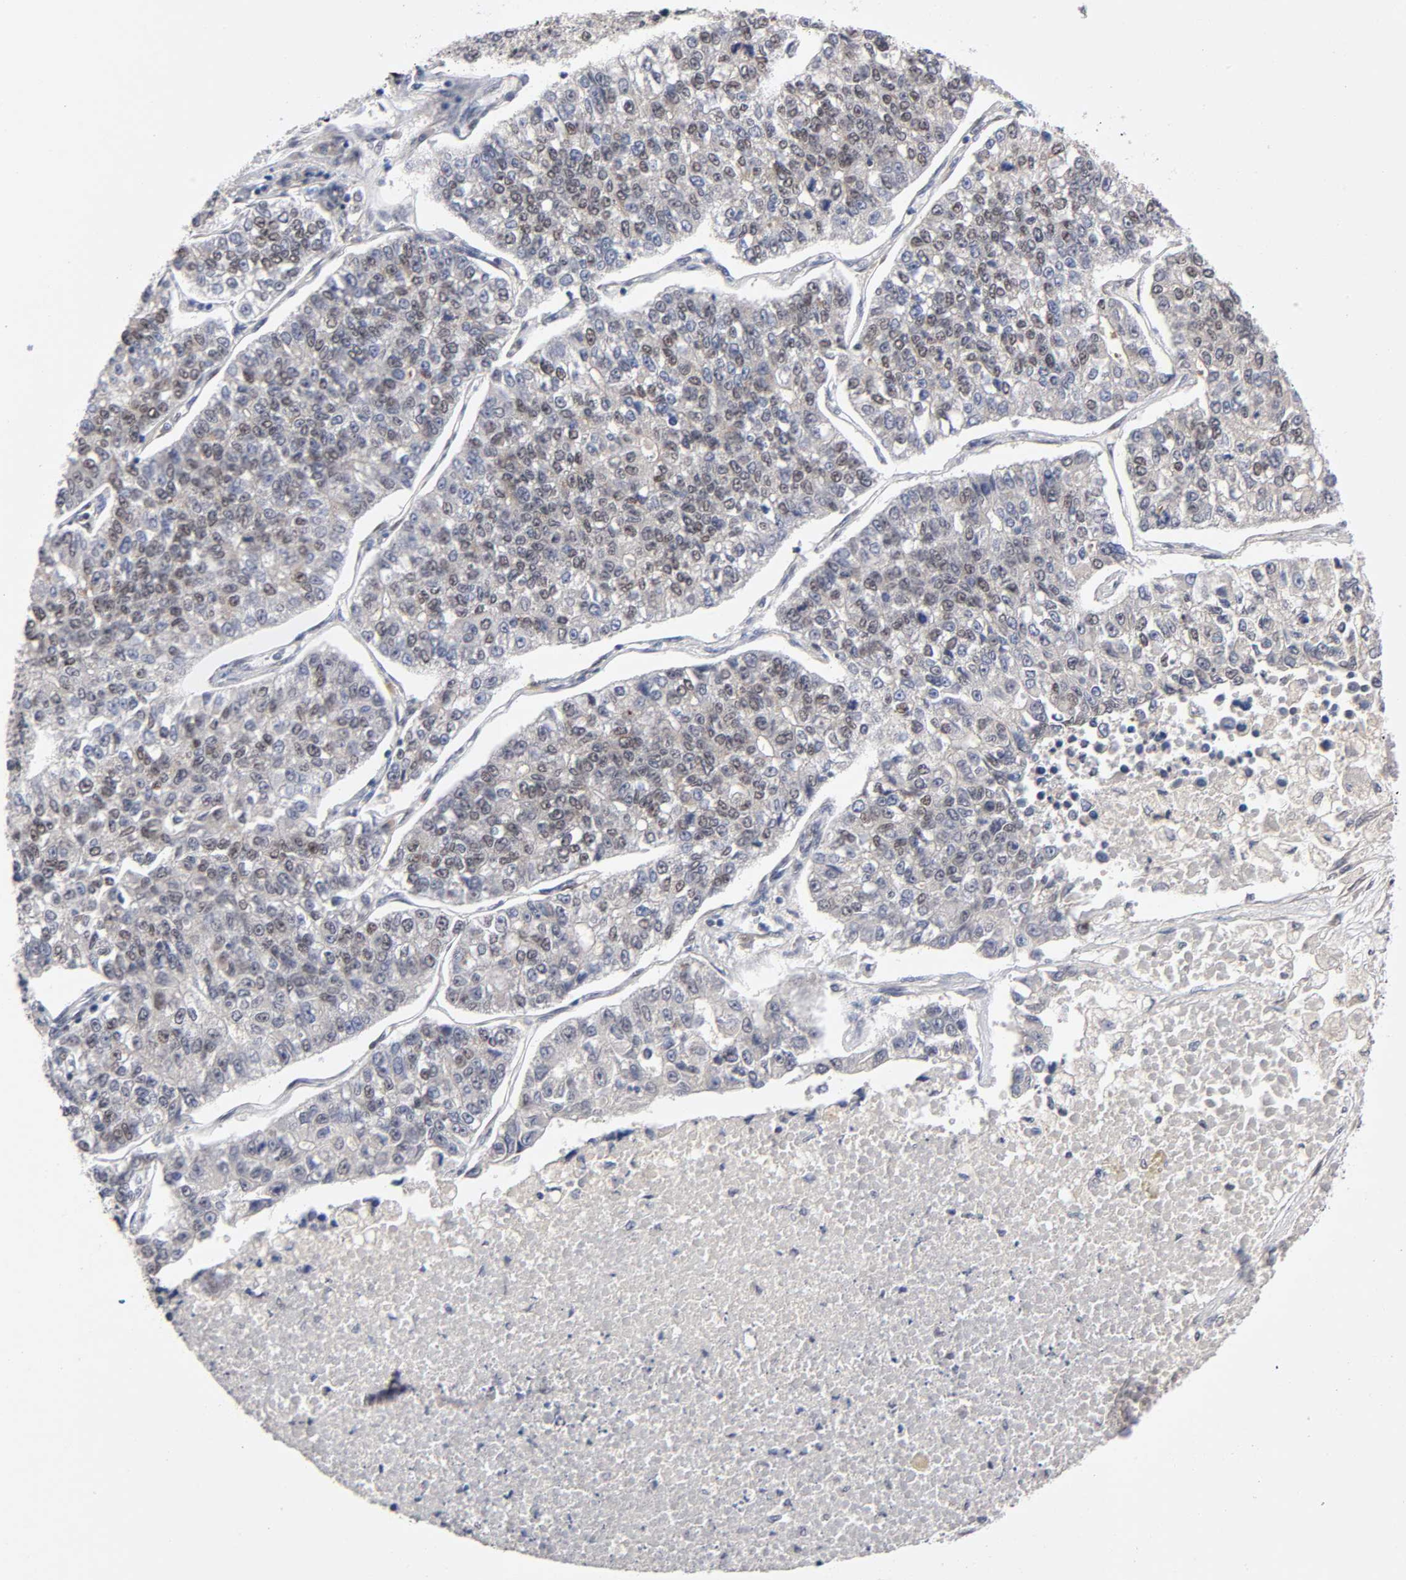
{"staining": {"intensity": "moderate", "quantity": "25%-75%", "location": "cytoplasmic/membranous,nuclear"}, "tissue": "lung cancer", "cell_type": "Tumor cells", "image_type": "cancer", "snomed": [{"axis": "morphology", "description": "Adenocarcinoma, NOS"}, {"axis": "topography", "description": "Lung"}], "caption": "Protein expression analysis of human lung cancer (adenocarcinoma) reveals moderate cytoplasmic/membranous and nuclear positivity in approximately 25%-75% of tumor cells.", "gene": "EP300", "patient": {"sex": "male", "age": 49}}